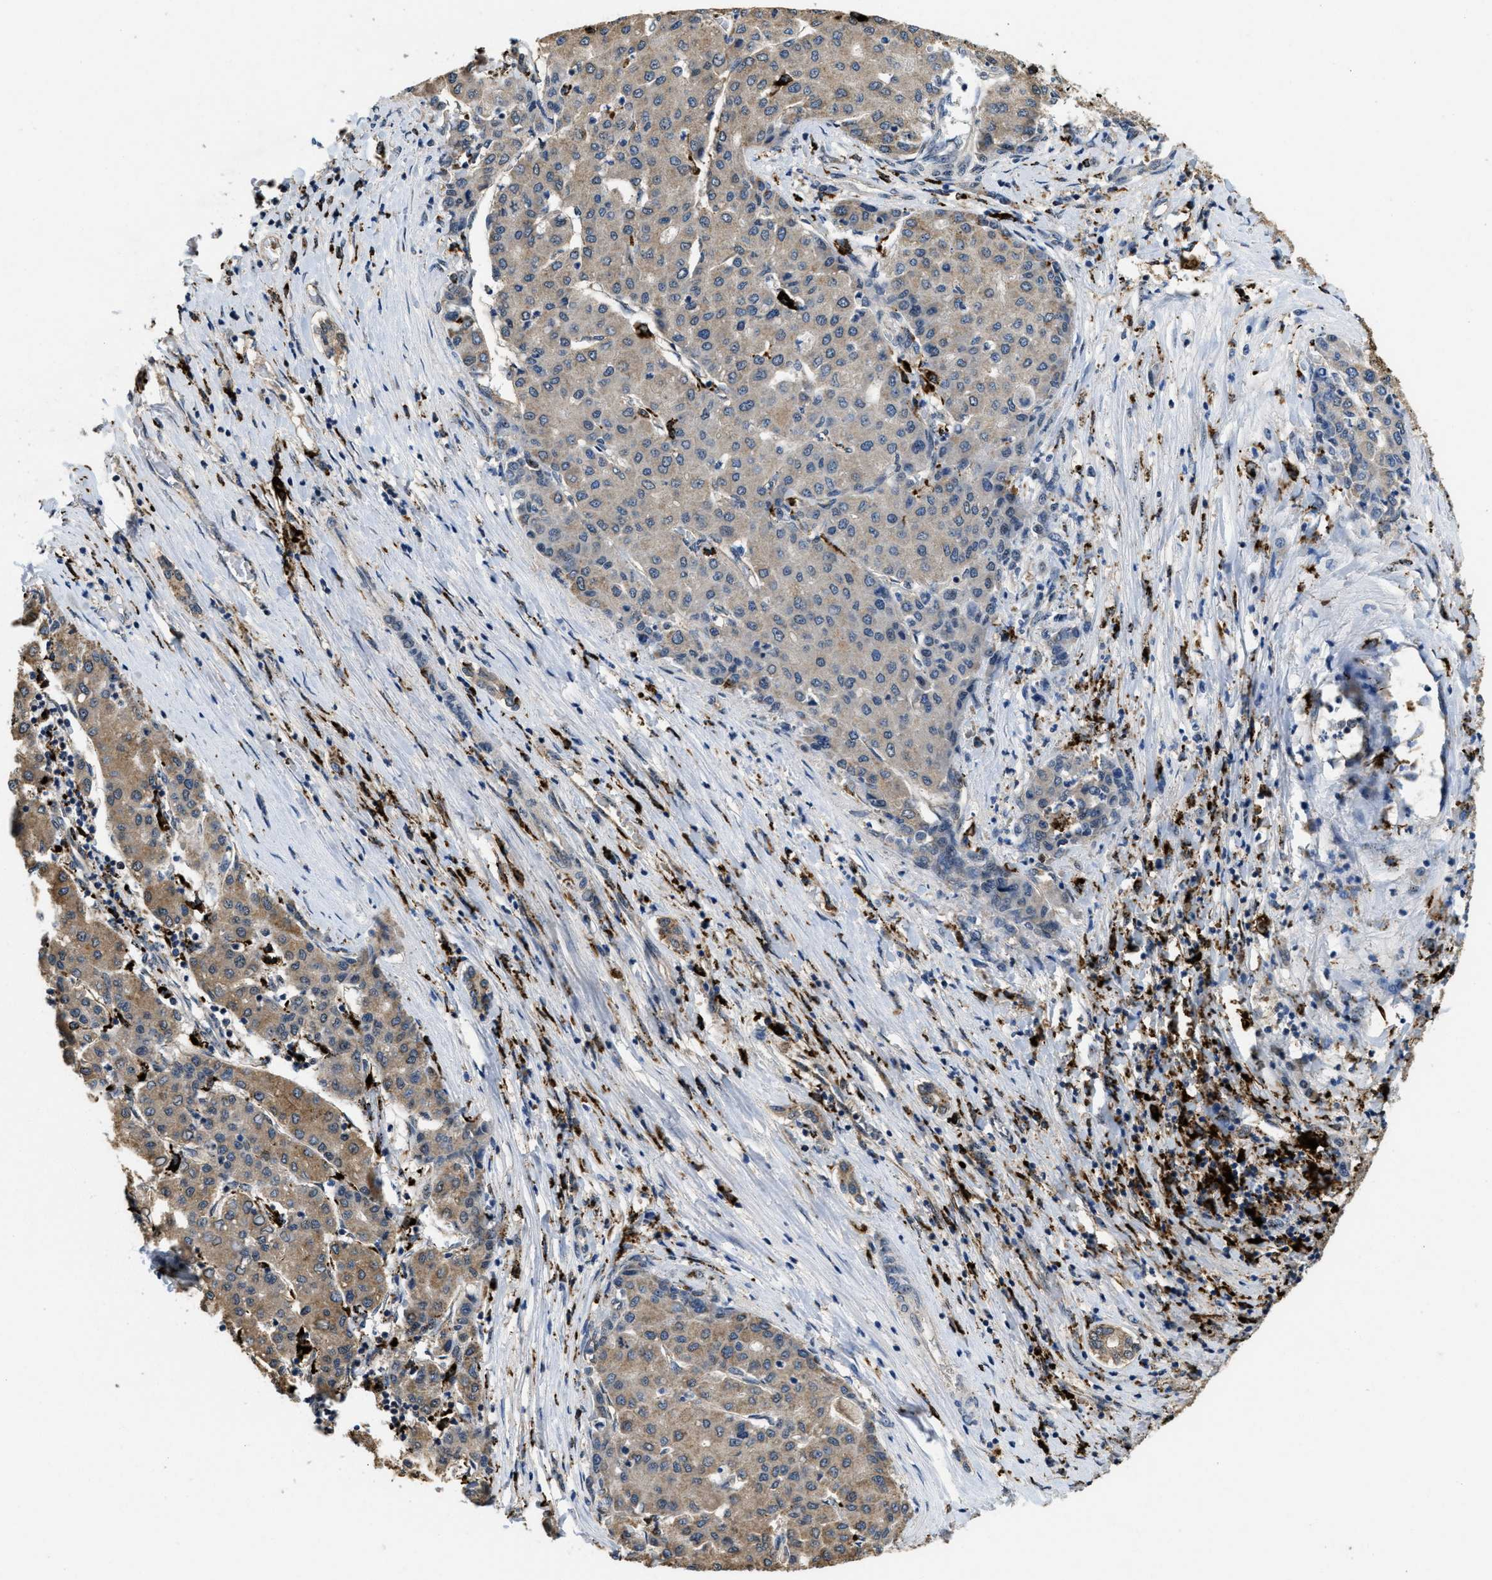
{"staining": {"intensity": "weak", "quantity": ">75%", "location": "cytoplasmic/membranous"}, "tissue": "liver cancer", "cell_type": "Tumor cells", "image_type": "cancer", "snomed": [{"axis": "morphology", "description": "Carcinoma, Hepatocellular, NOS"}, {"axis": "topography", "description": "Liver"}], "caption": "Immunohistochemical staining of human liver cancer (hepatocellular carcinoma) exhibits low levels of weak cytoplasmic/membranous protein expression in approximately >75% of tumor cells.", "gene": "BMPR2", "patient": {"sex": "male", "age": 65}}